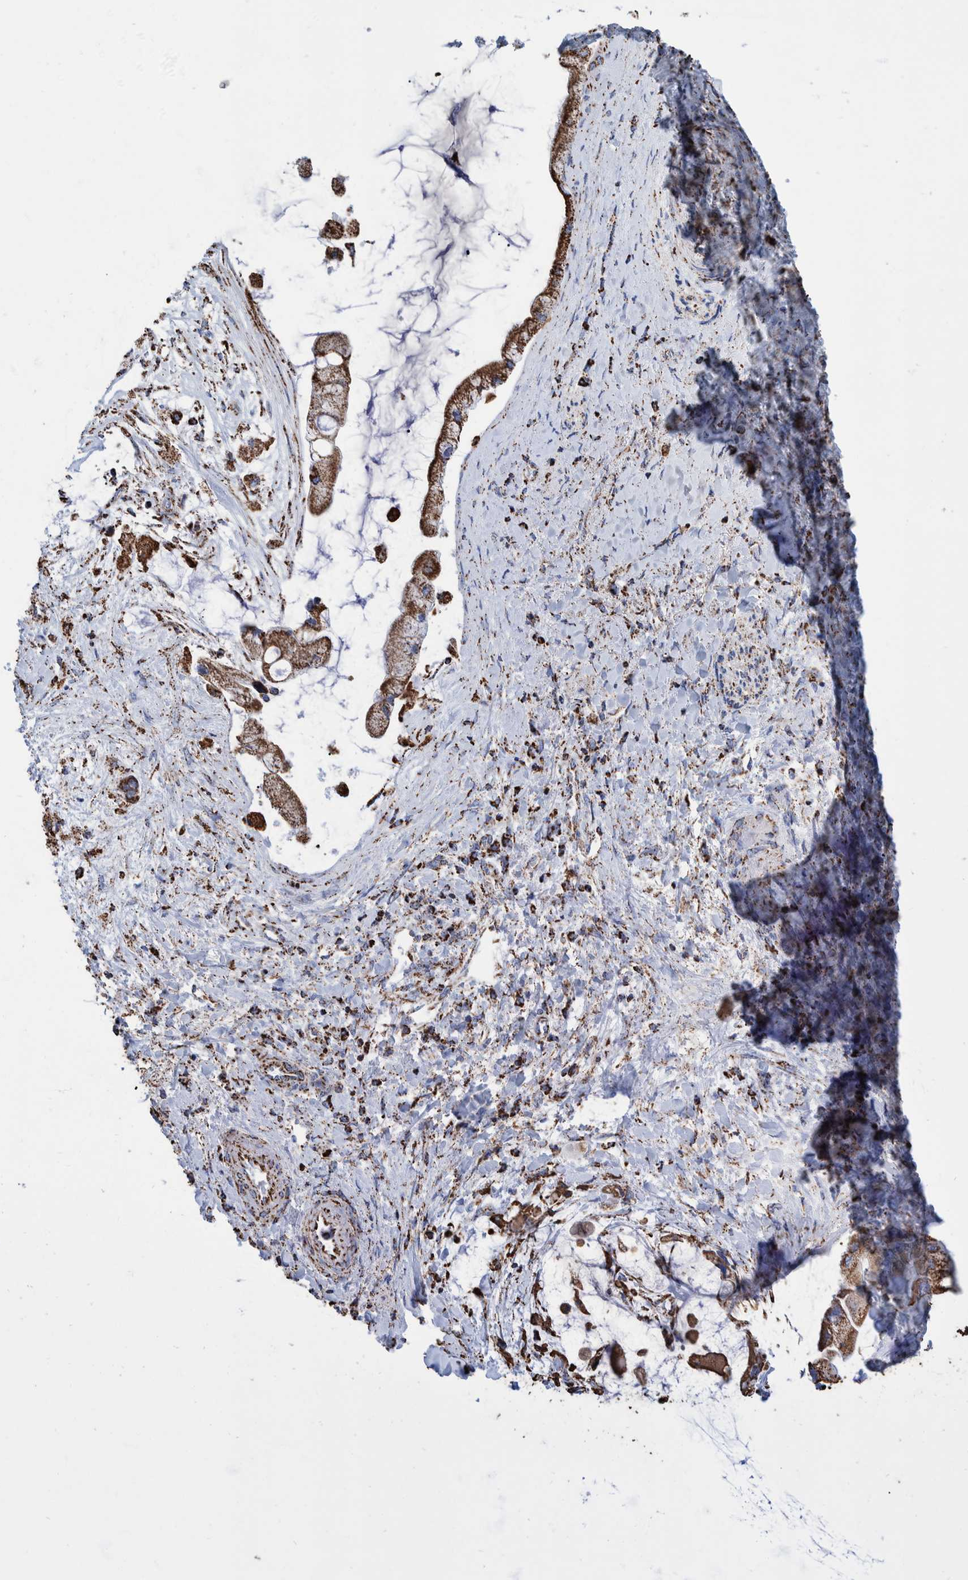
{"staining": {"intensity": "strong", "quantity": ">75%", "location": "cytoplasmic/membranous"}, "tissue": "liver cancer", "cell_type": "Tumor cells", "image_type": "cancer", "snomed": [{"axis": "morphology", "description": "Cholangiocarcinoma"}, {"axis": "topography", "description": "Liver"}], "caption": "Approximately >75% of tumor cells in human liver cholangiocarcinoma display strong cytoplasmic/membranous protein expression as visualized by brown immunohistochemical staining.", "gene": "VPS26C", "patient": {"sex": "male", "age": 50}}